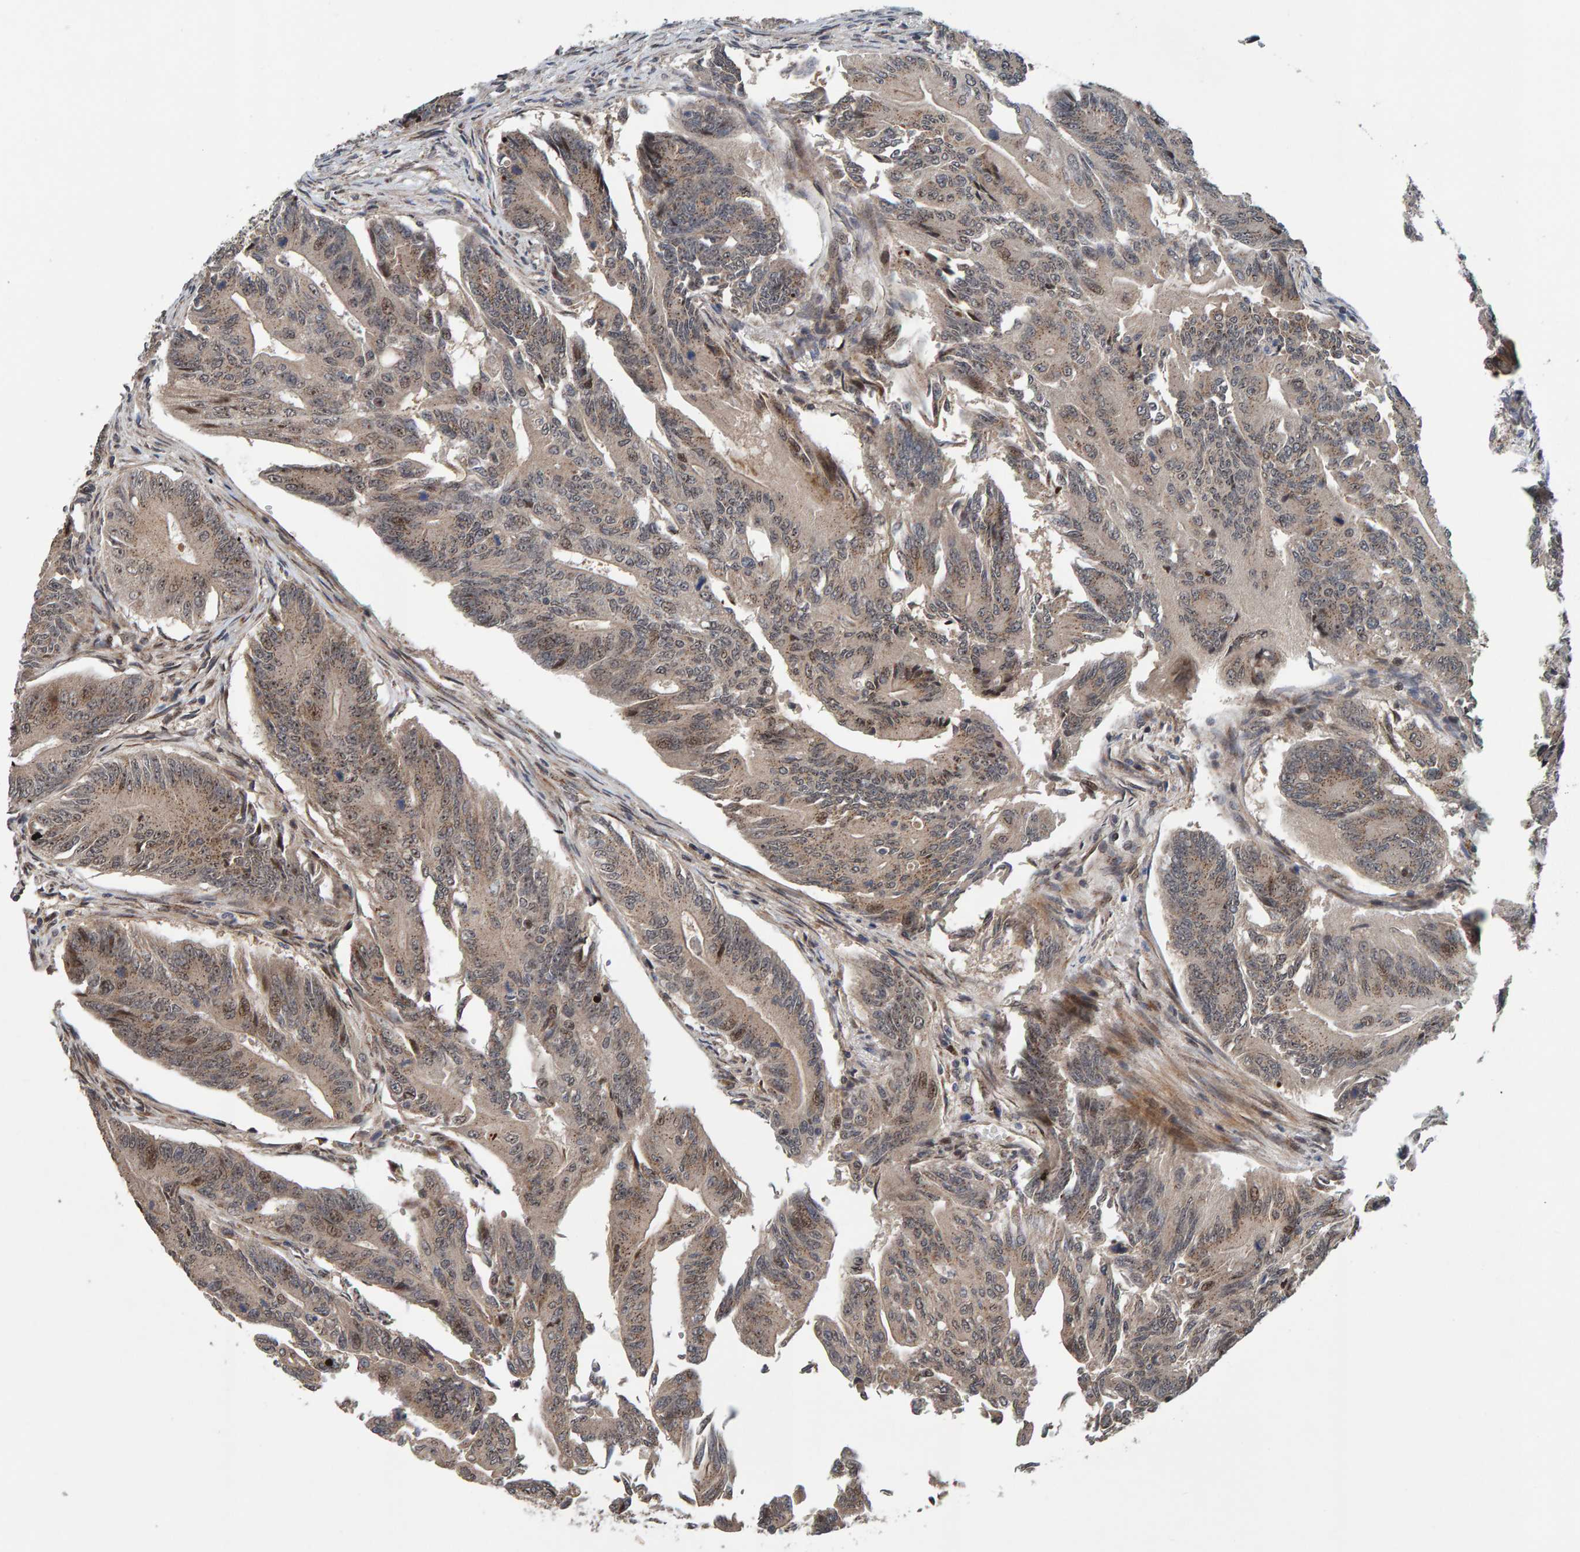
{"staining": {"intensity": "weak", "quantity": ">75%", "location": "cytoplasmic/membranous,nuclear"}, "tissue": "colorectal cancer", "cell_type": "Tumor cells", "image_type": "cancer", "snomed": [{"axis": "morphology", "description": "Adenoma, NOS"}, {"axis": "morphology", "description": "Adenocarcinoma, NOS"}, {"axis": "topography", "description": "Colon"}], "caption": "IHC staining of colorectal adenocarcinoma, which shows low levels of weak cytoplasmic/membranous and nuclear expression in approximately >75% of tumor cells indicating weak cytoplasmic/membranous and nuclear protein staining. The staining was performed using DAB (3,3'-diaminobenzidine) (brown) for protein detection and nuclei were counterstained in hematoxylin (blue).", "gene": "CCDC25", "patient": {"sex": "male", "age": 79}}